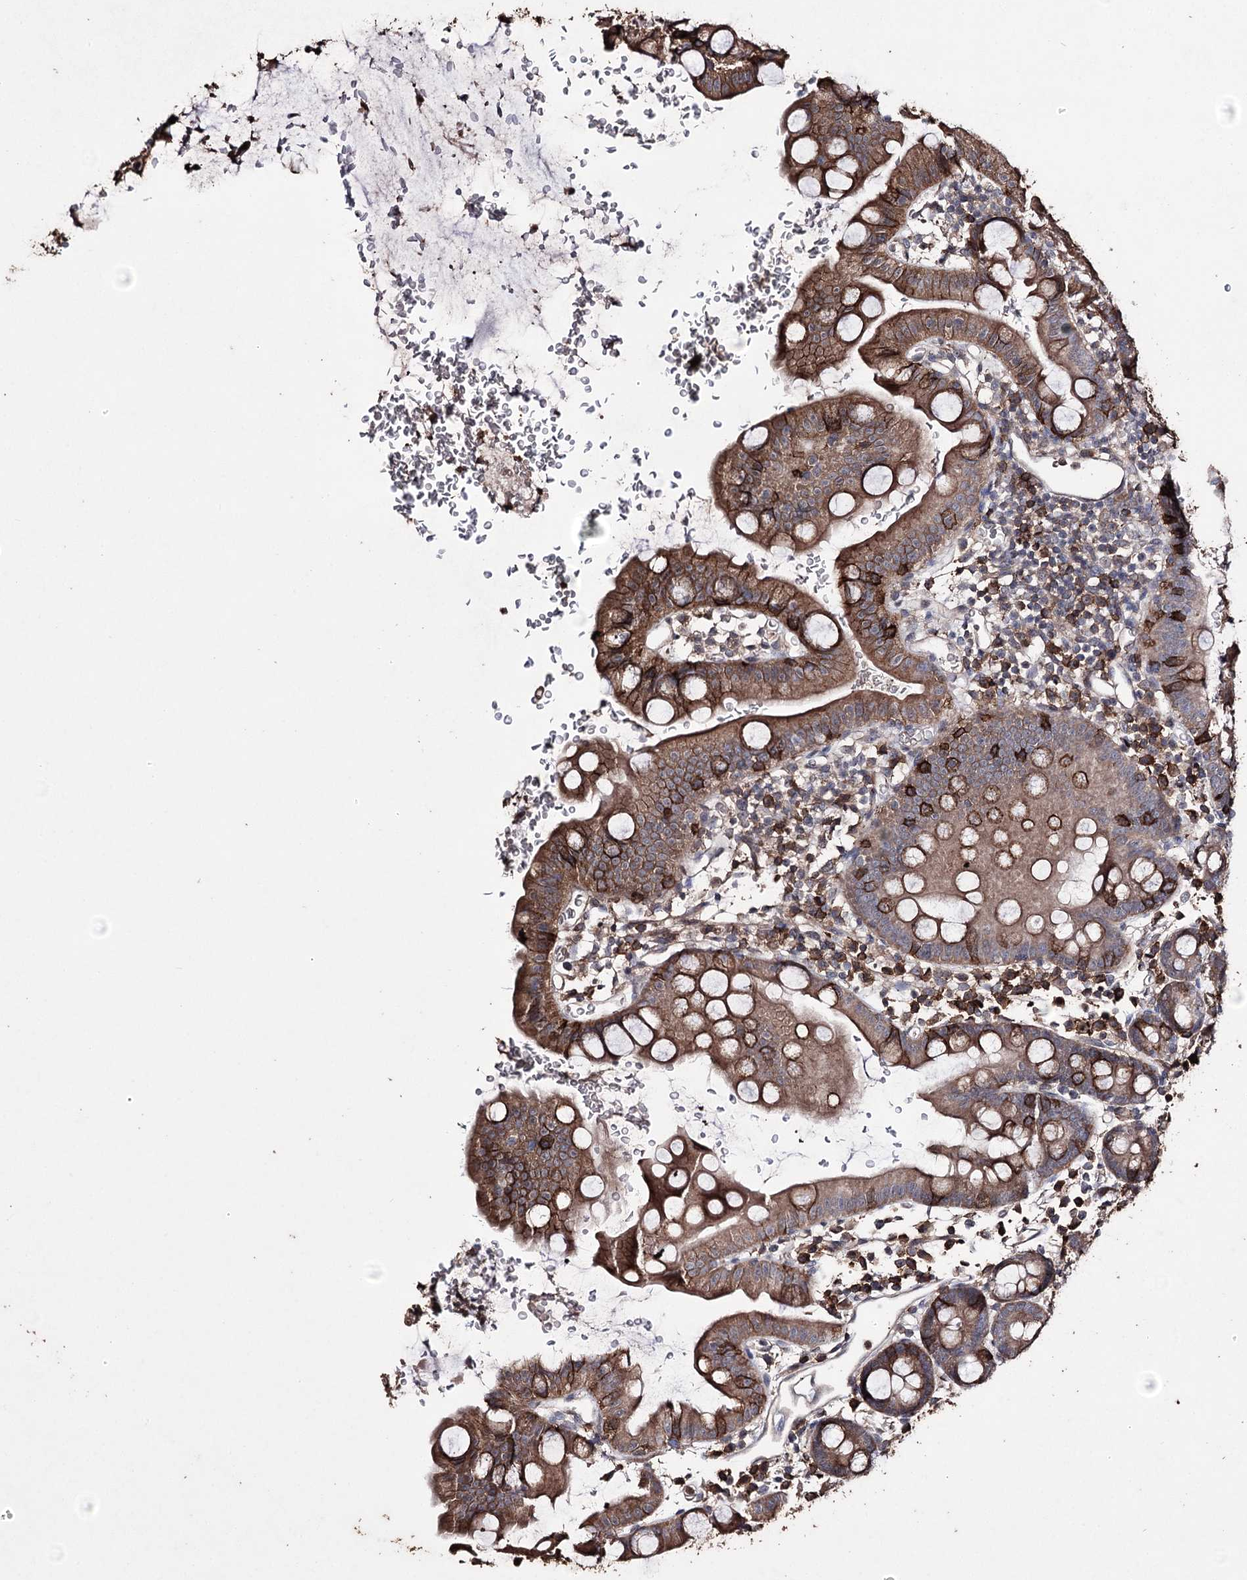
{"staining": {"intensity": "strong", "quantity": ">75%", "location": "cytoplasmic/membranous"}, "tissue": "small intestine", "cell_type": "Glandular cells", "image_type": "normal", "snomed": [{"axis": "morphology", "description": "Normal tissue, NOS"}, {"axis": "topography", "description": "Stomach, upper"}, {"axis": "topography", "description": "Stomach, lower"}, {"axis": "topography", "description": "Small intestine"}], "caption": "Glandular cells reveal strong cytoplasmic/membranous positivity in approximately >75% of cells in unremarkable small intestine. The staining was performed using DAB, with brown indicating positive protein expression. Nuclei are stained blue with hematoxylin.", "gene": "ZNF662", "patient": {"sex": "male", "age": 68}}